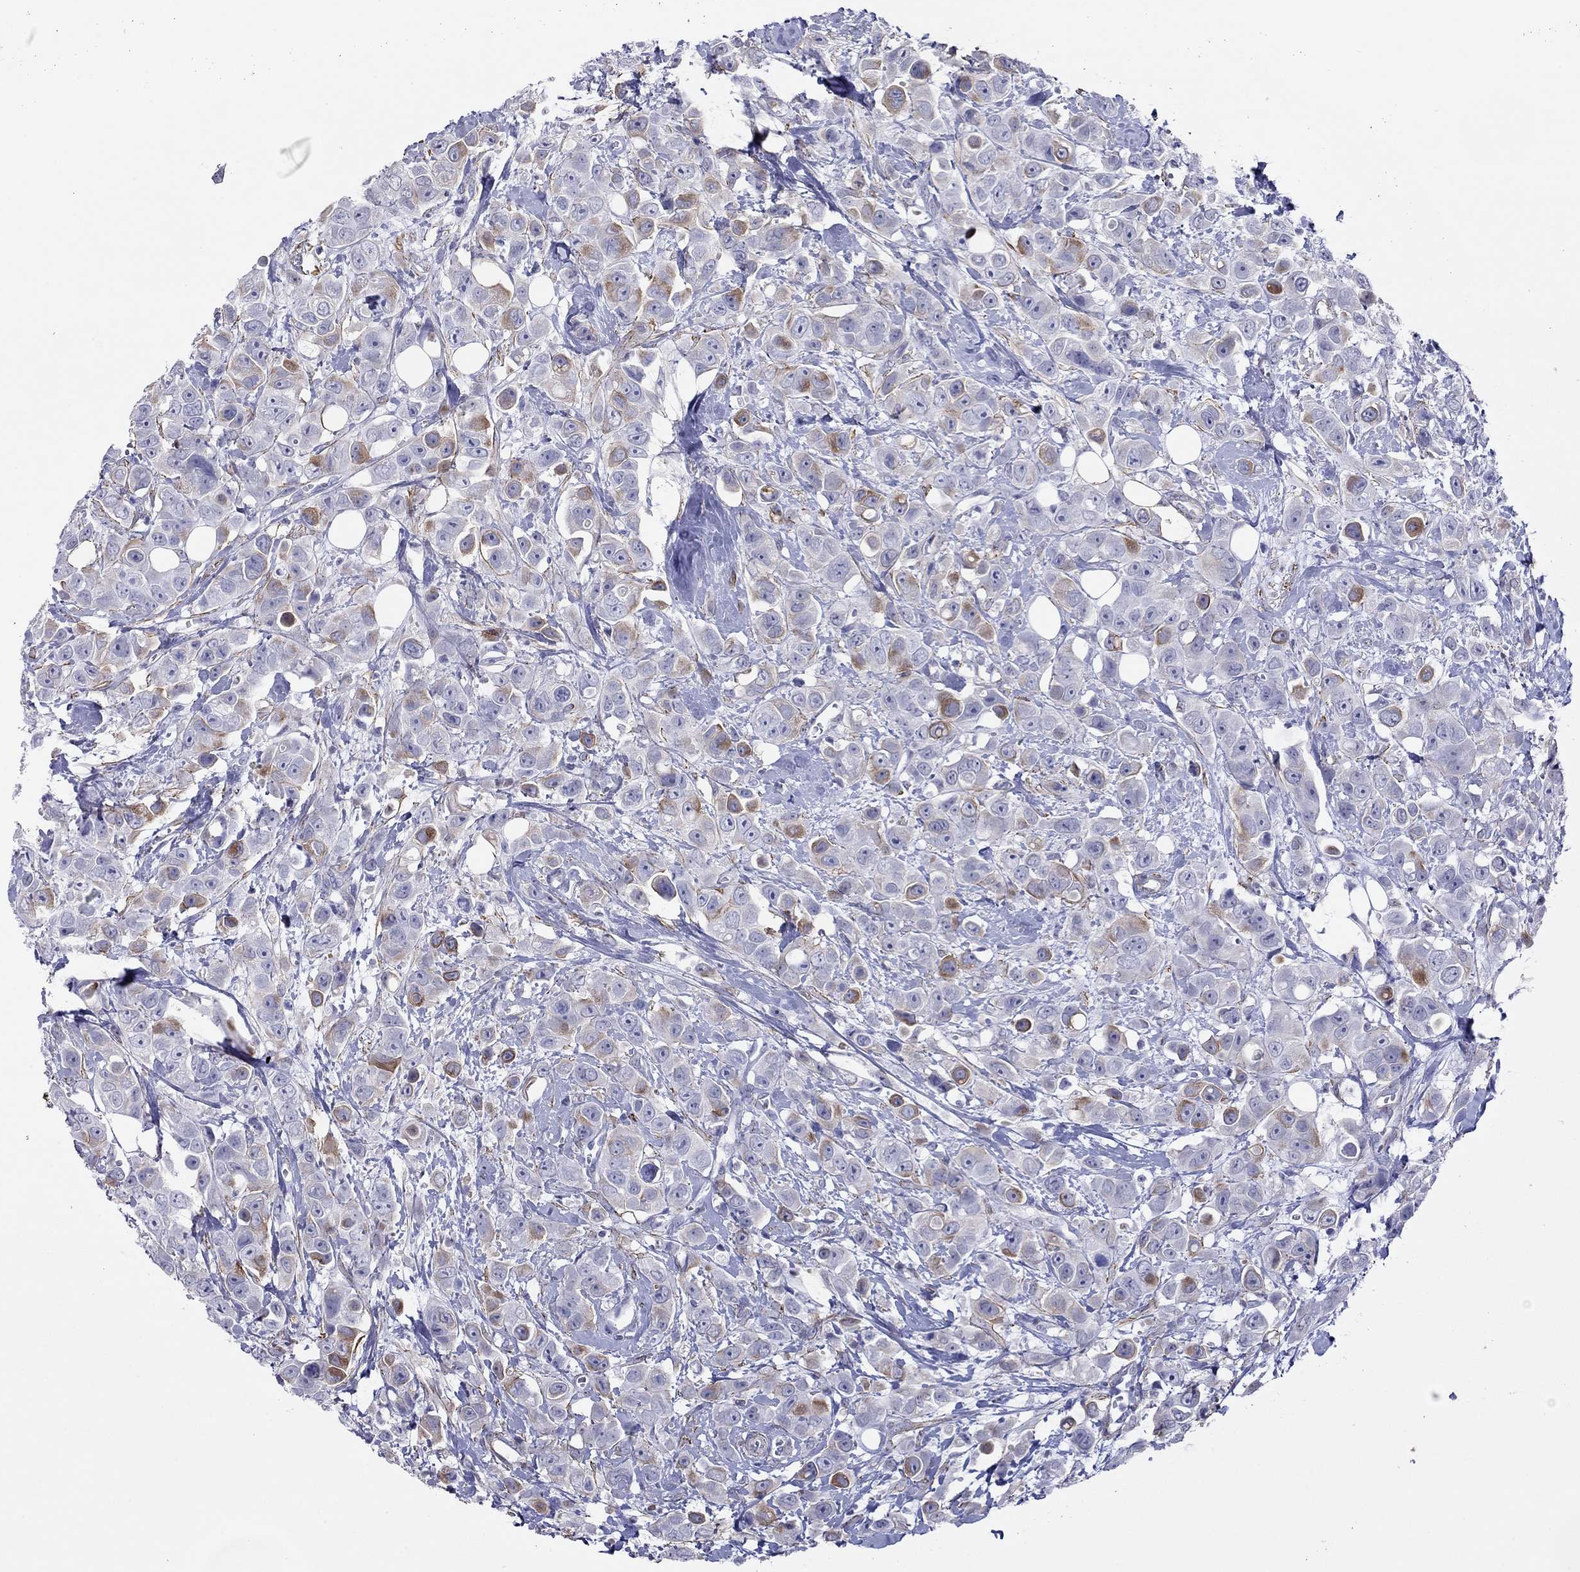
{"staining": {"intensity": "moderate", "quantity": "<25%", "location": "cytoplasmic/membranous"}, "tissue": "breast cancer", "cell_type": "Tumor cells", "image_type": "cancer", "snomed": [{"axis": "morphology", "description": "Duct carcinoma"}, {"axis": "topography", "description": "Breast"}], "caption": "Intraductal carcinoma (breast) stained with IHC demonstrates moderate cytoplasmic/membranous positivity in approximately <25% of tumor cells.", "gene": "MYMX", "patient": {"sex": "female", "age": 35}}